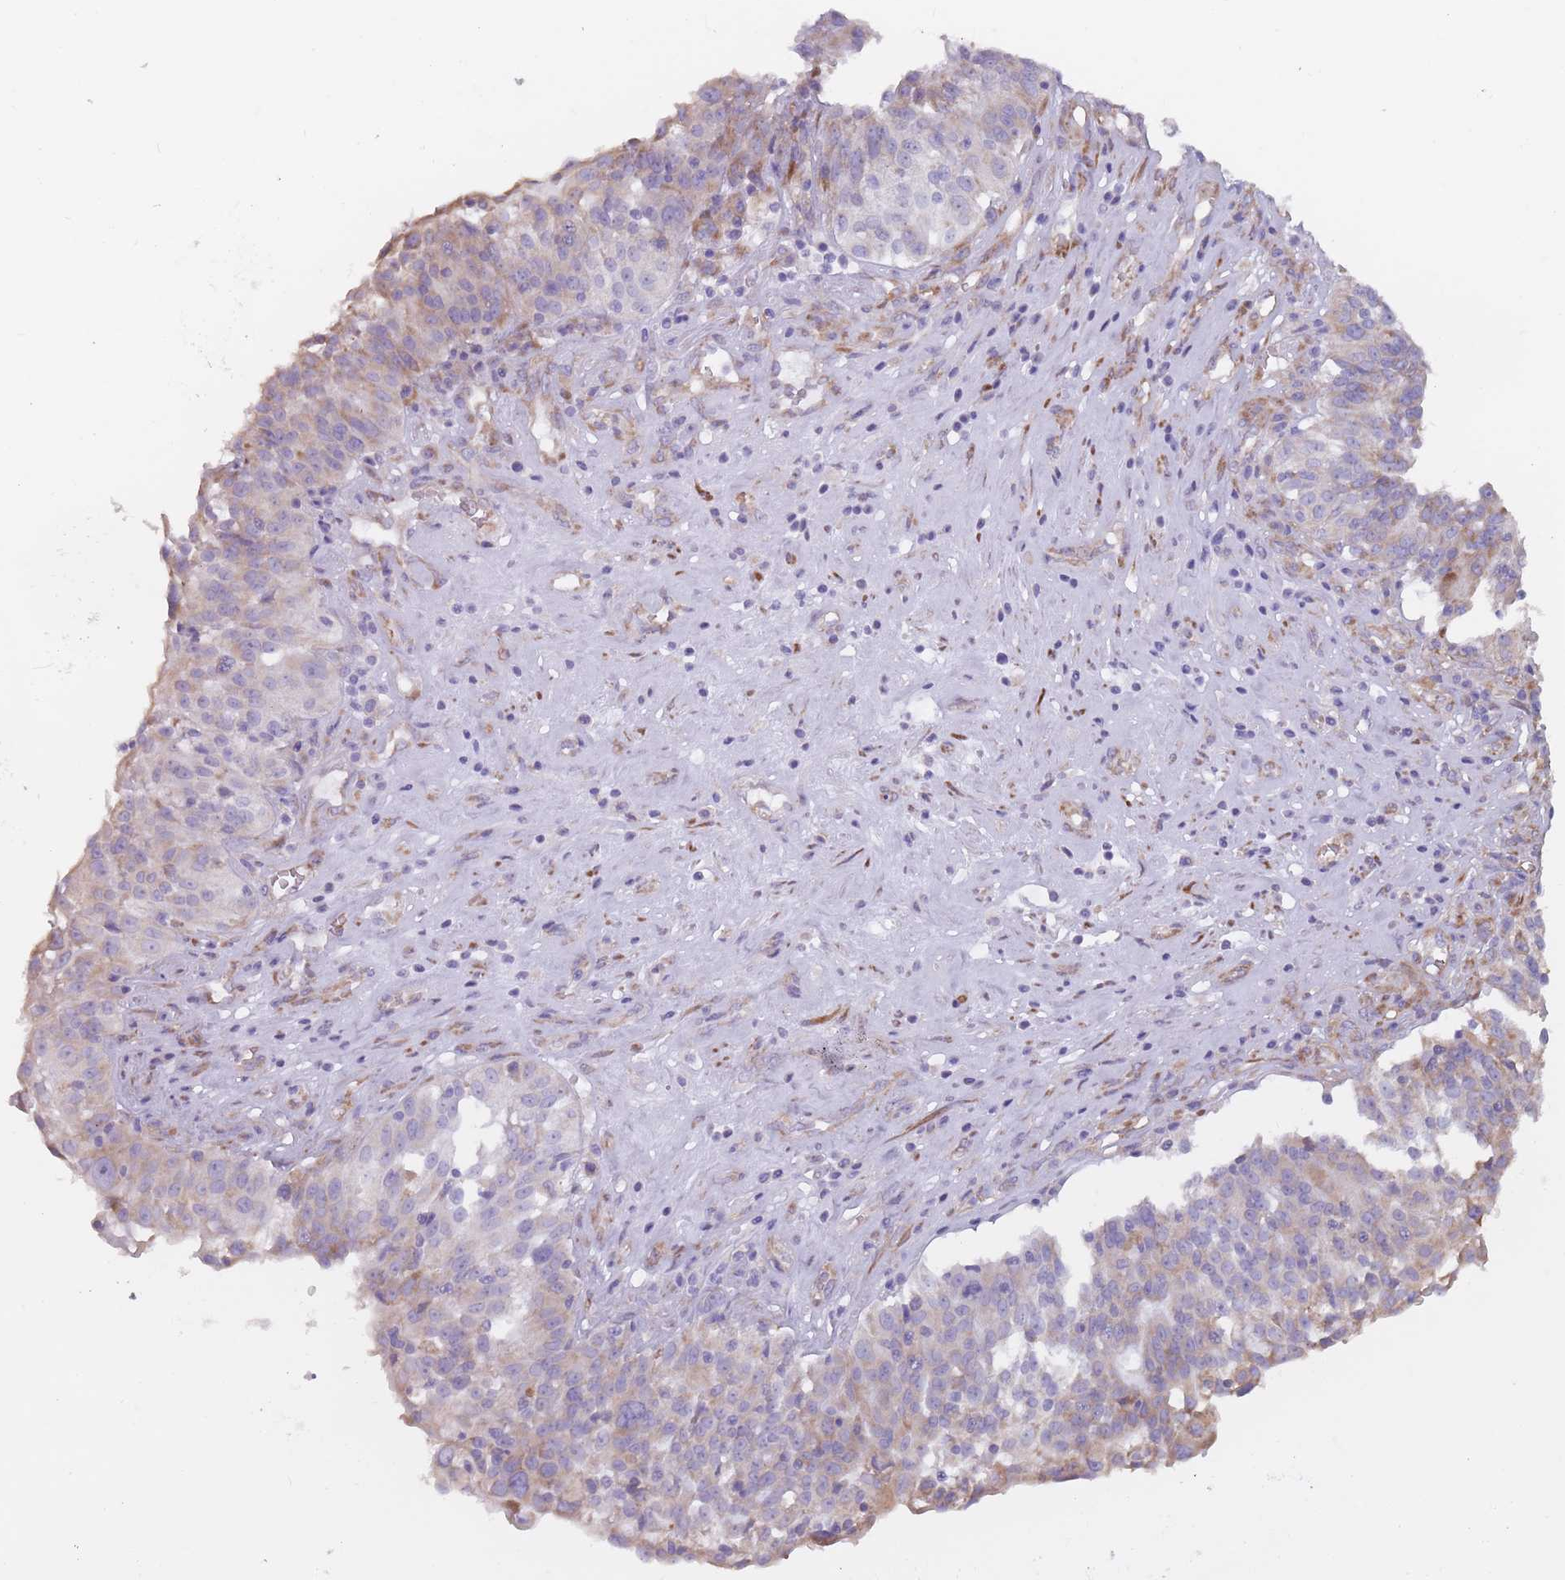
{"staining": {"intensity": "weak", "quantity": "25%-75%", "location": "cytoplasmic/membranous"}, "tissue": "ovarian cancer", "cell_type": "Tumor cells", "image_type": "cancer", "snomed": [{"axis": "morphology", "description": "Cystadenocarcinoma, serous, NOS"}, {"axis": "topography", "description": "Ovary"}], "caption": "Immunohistochemistry (IHC) of ovarian cancer reveals low levels of weak cytoplasmic/membranous expression in approximately 25%-75% of tumor cells.", "gene": "RPL18", "patient": {"sex": "female", "age": 59}}